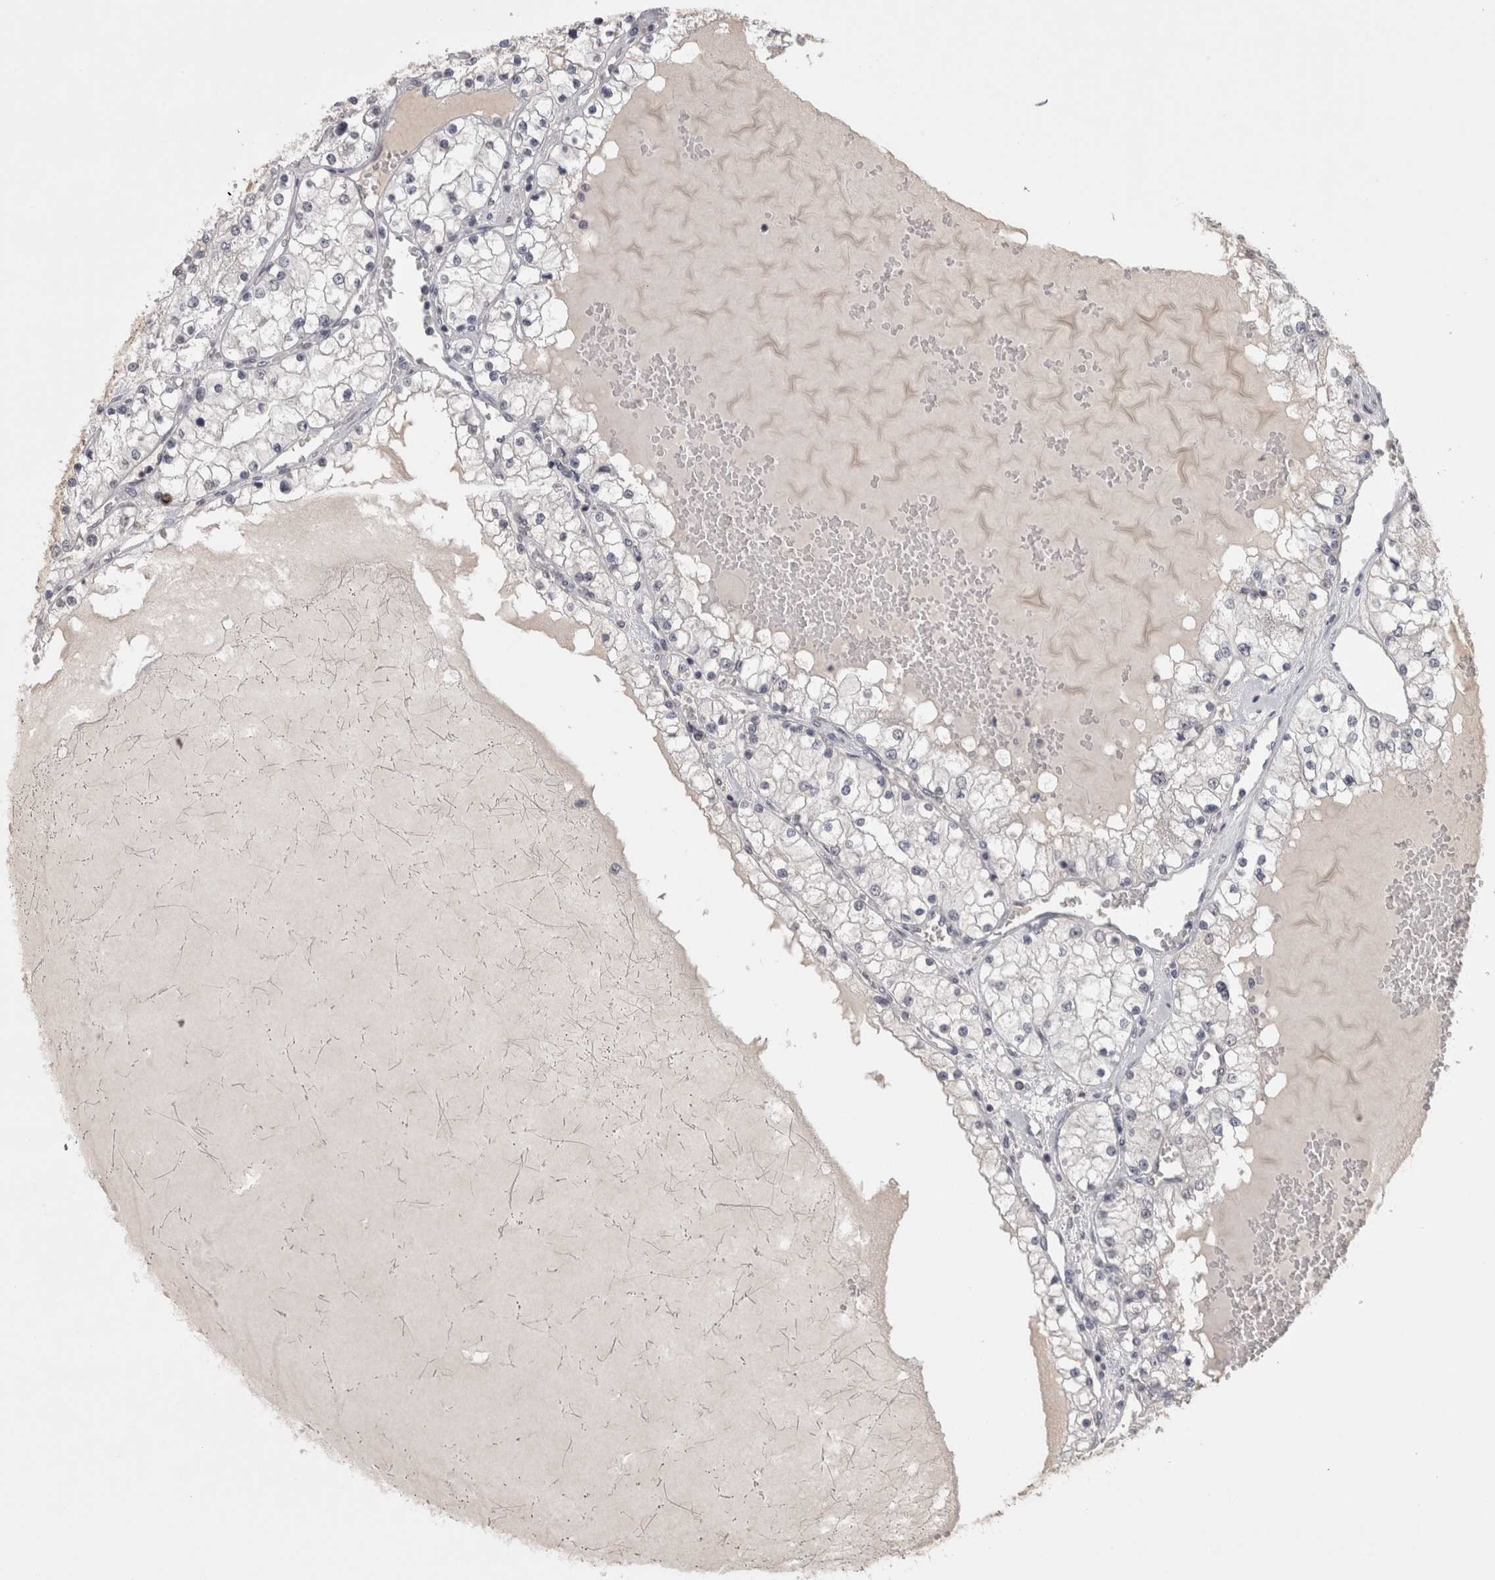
{"staining": {"intensity": "negative", "quantity": "none", "location": "none"}, "tissue": "renal cancer", "cell_type": "Tumor cells", "image_type": "cancer", "snomed": [{"axis": "morphology", "description": "Adenocarcinoma, NOS"}, {"axis": "topography", "description": "Kidney"}], "caption": "Tumor cells are negative for protein expression in human renal cancer. (Brightfield microscopy of DAB immunohistochemistry (IHC) at high magnification).", "gene": "LAX1", "patient": {"sex": "male", "age": 68}}